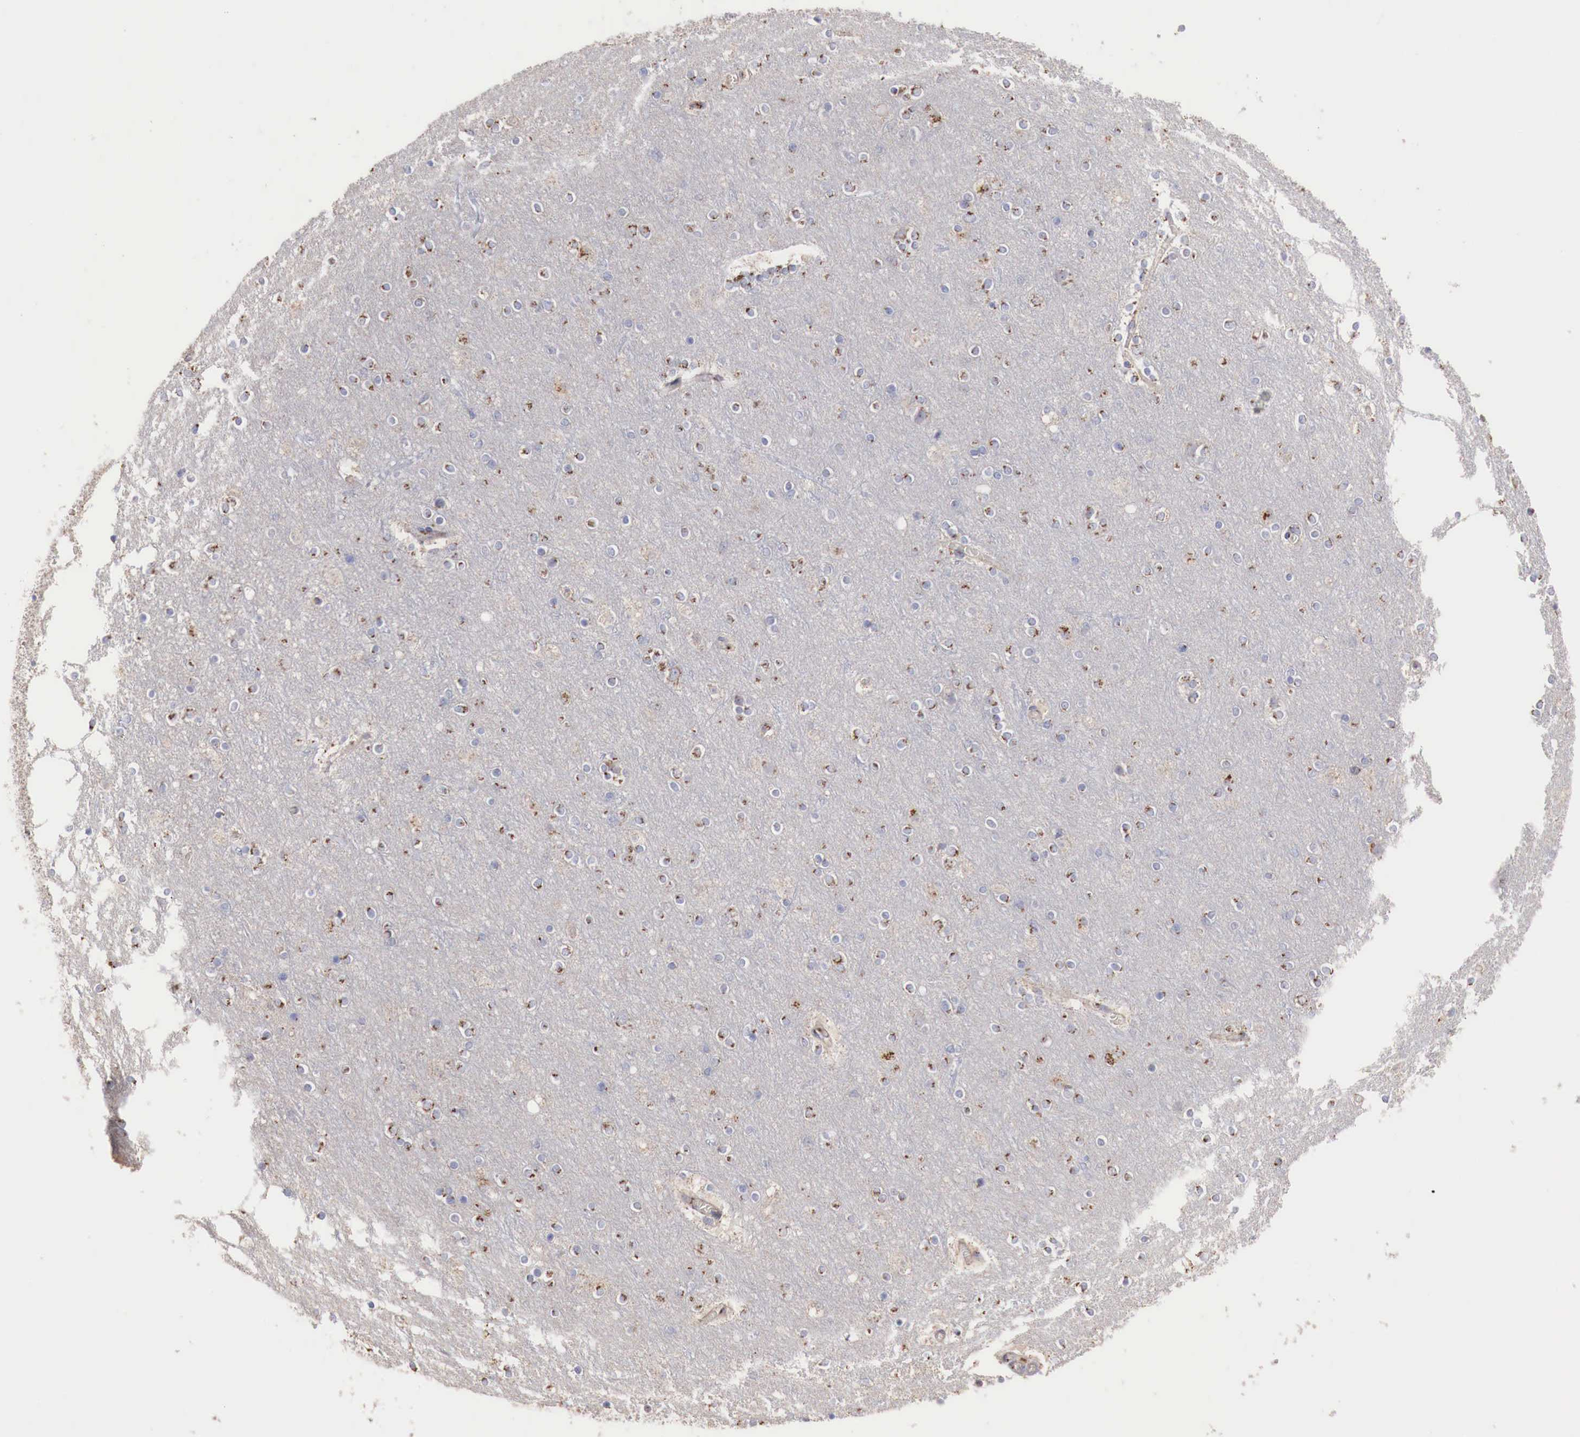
{"staining": {"intensity": "weak", "quantity": "25%-75%", "location": "cytoplasmic/membranous"}, "tissue": "cerebral cortex", "cell_type": "Endothelial cells", "image_type": "normal", "snomed": [{"axis": "morphology", "description": "Normal tissue, NOS"}, {"axis": "topography", "description": "Cerebral cortex"}], "caption": "Human cerebral cortex stained for a protein (brown) reveals weak cytoplasmic/membranous positive expression in about 25%-75% of endothelial cells.", "gene": "SYAP1", "patient": {"sex": "female", "age": 54}}